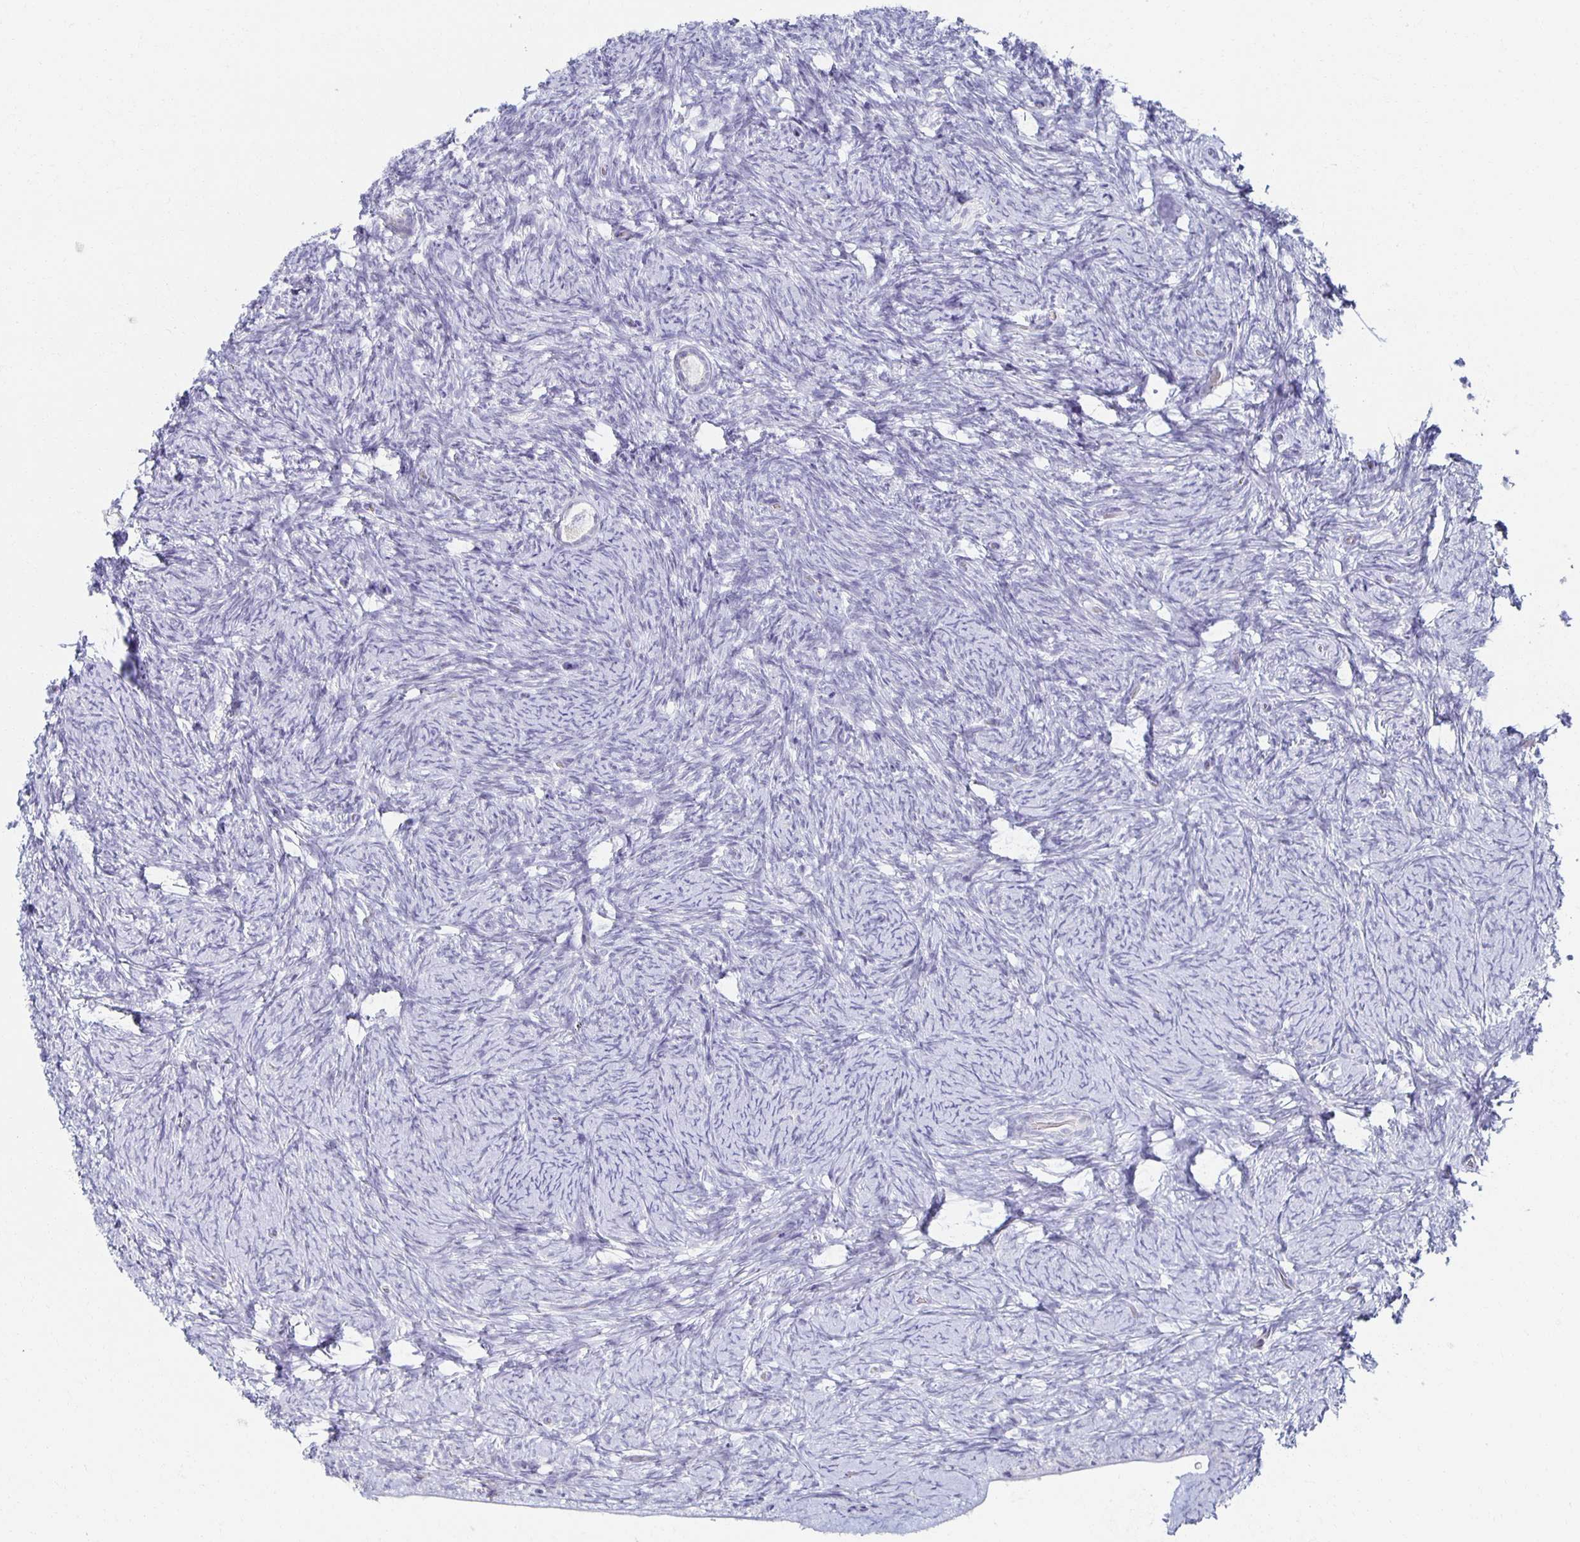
{"staining": {"intensity": "negative", "quantity": "none", "location": "none"}, "tissue": "ovary", "cell_type": "Follicle cells", "image_type": "normal", "snomed": [{"axis": "morphology", "description": "Normal tissue, NOS"}, {"axis": "topography", "description": "Ovary"}], "caption": "A high-resolution image shows IHC staining of normal ovary, which shows no significant positivity in follicle cells. The staining was performed using DAB to visualize the protein expression in brown, while the nuclei were stained in blue with hematoxylin (Magnification: 20x).", "gene": "TEX44", "patient": {"sex": "female", "age": 34}}